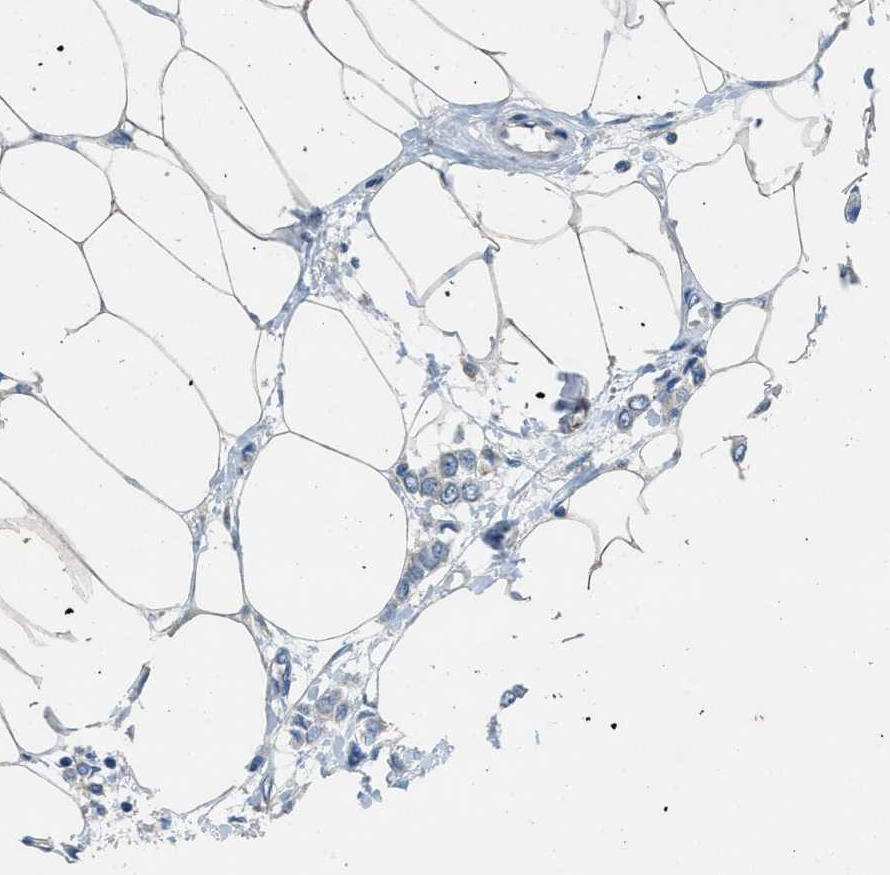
{"staining": {"intensity": "negative", "quantity": "none", "location": "none"}, "tissue": "breast cancer", "cell_type": "Tumor cells", "image_type": "cancer", "snomed": [{"axis": "morphology", "description": "Lobular carcinoma"}, {"axis": "topography", "description": "Breast"}], "caption": "The micrograph reveals no staining of tumor cells in lobular carcinoma (breast).", "gene": "DGKE", "patient": {"sex": "female", "age": 51}}